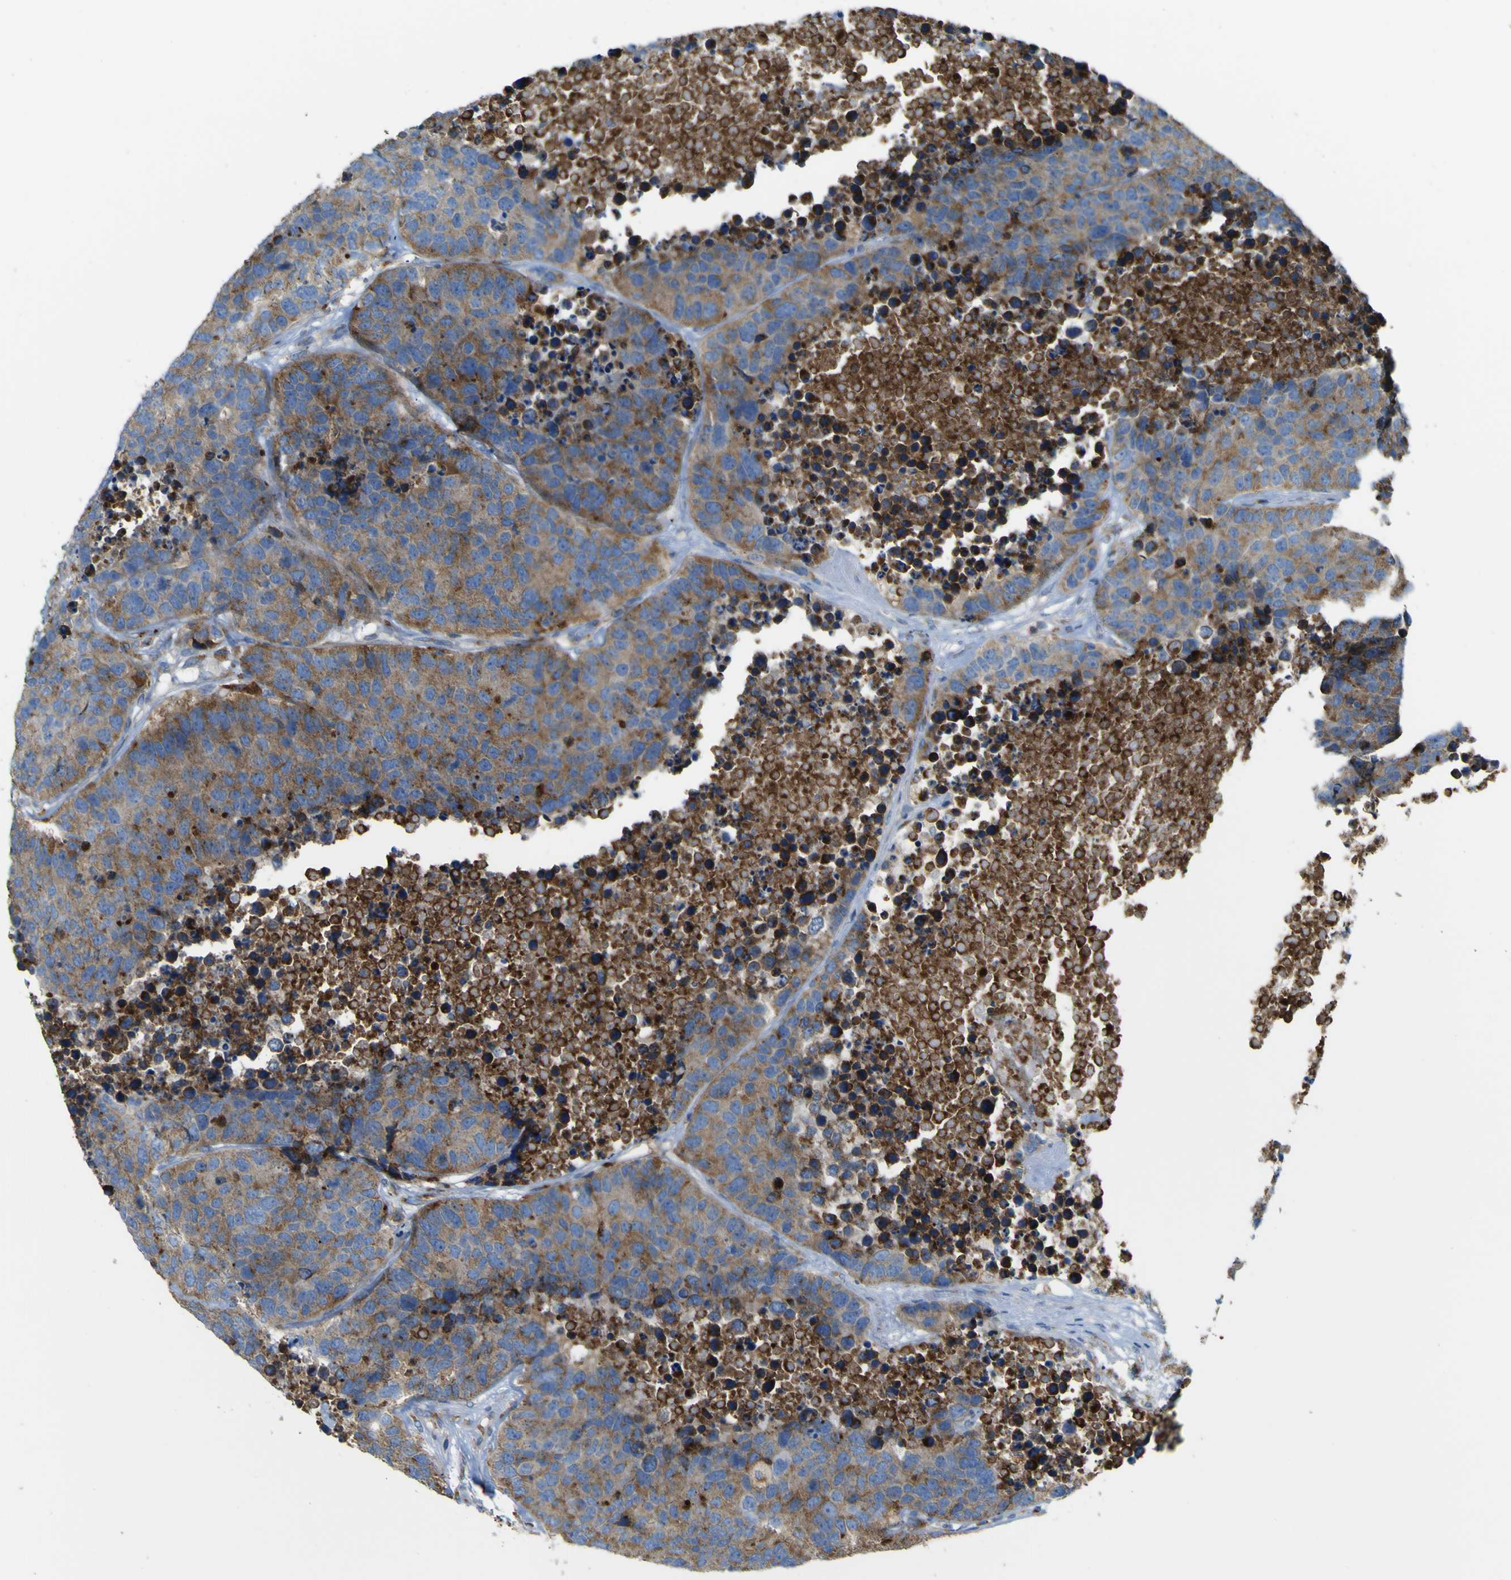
{"staining": {"intensity": "moderate", "quantity": ">75%", "location": "cytoplasmic/membranous"}, "tissue": "carcinoid", "cell_type": "Tumor cells", "image_type": "cancer", "snomed": [{"axis": "morphology", "description": "Carcinoid, malignant, NOS"}, {"axis": "topography", "description": "Lung"}], "caption": "The immunohistochemical stain highlights moderate cytoplasmic/membranous staining in tumor cells of malignant carcinoid tissue. The staining was performed using DAB (3,3'-diaminobenzidine) to visualize the protein expression in brown, while the nuclei were stained in blue with hematoxylin (Magnification: 20x).", "gene": "IGF2R", "patient": {"sex": "male", "age": 60}}